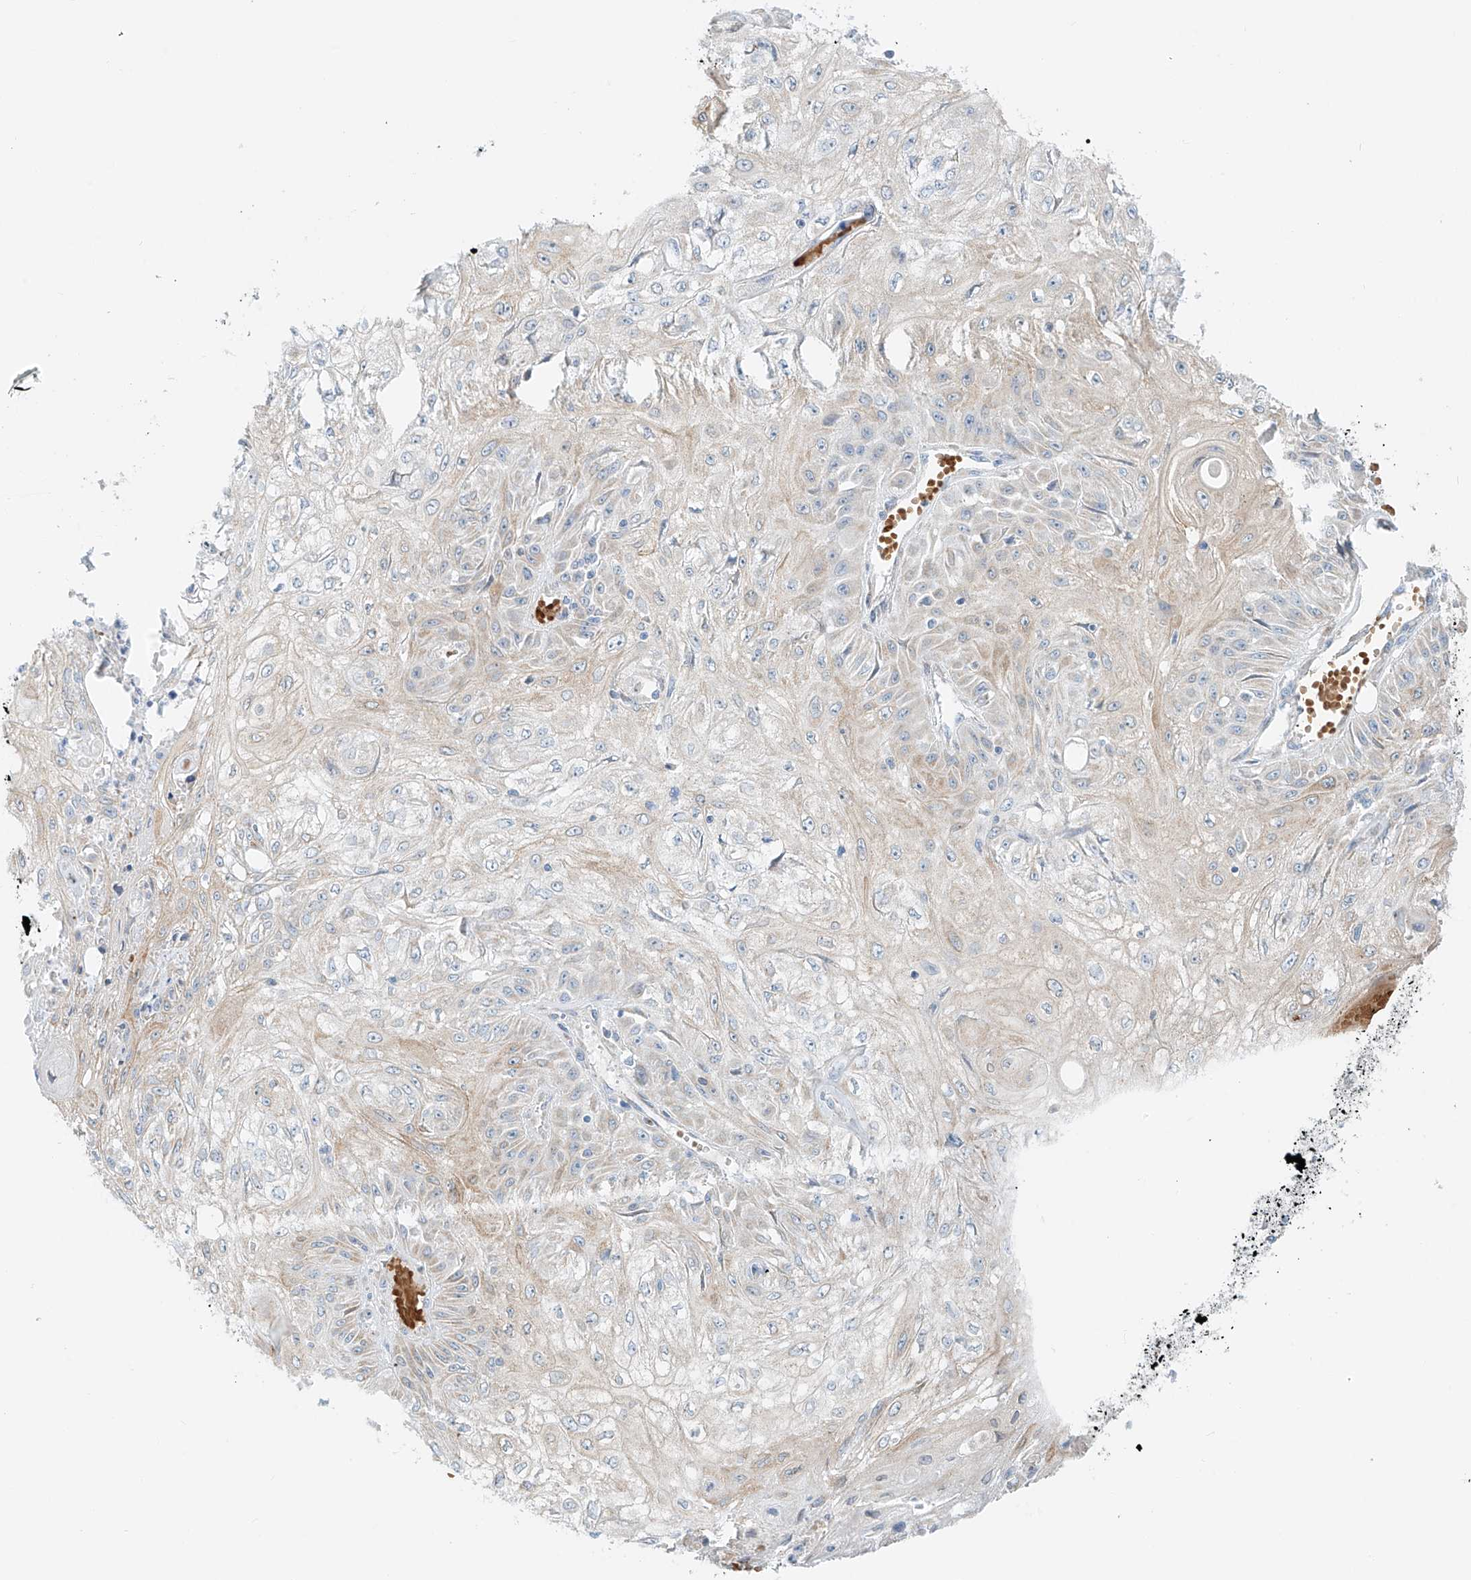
{"staining": {"intensity": "weak", "quantity": "25%-75%", "location": "cytoplasmic/membranous"}, "tissue": "skin cancer", "cell_type": "Tumor cells", "image_type": "cancer", "snomed": [{"axis": "morphology", "description": "Squamous cell carcinoma, NOS"}, {"axis": "morphology", "description": "Squamous cell carcinoma, metastatic, NOS"}, {"axis": "topography", "description": "Skin"}, {"axis": "topography", "description": "Lymph node"}], "caption": "Immunohistochemistry of human skin metastatic squamous cell carcinoma displays low levels of weak cytoplasmic/membranous positivity in about 25%-75% of tumor cells. (DAB IHC with brightfield microscopy, high magnification).", "gene": "EIPR1", "patient": {"sex": "male", "age": 75}}